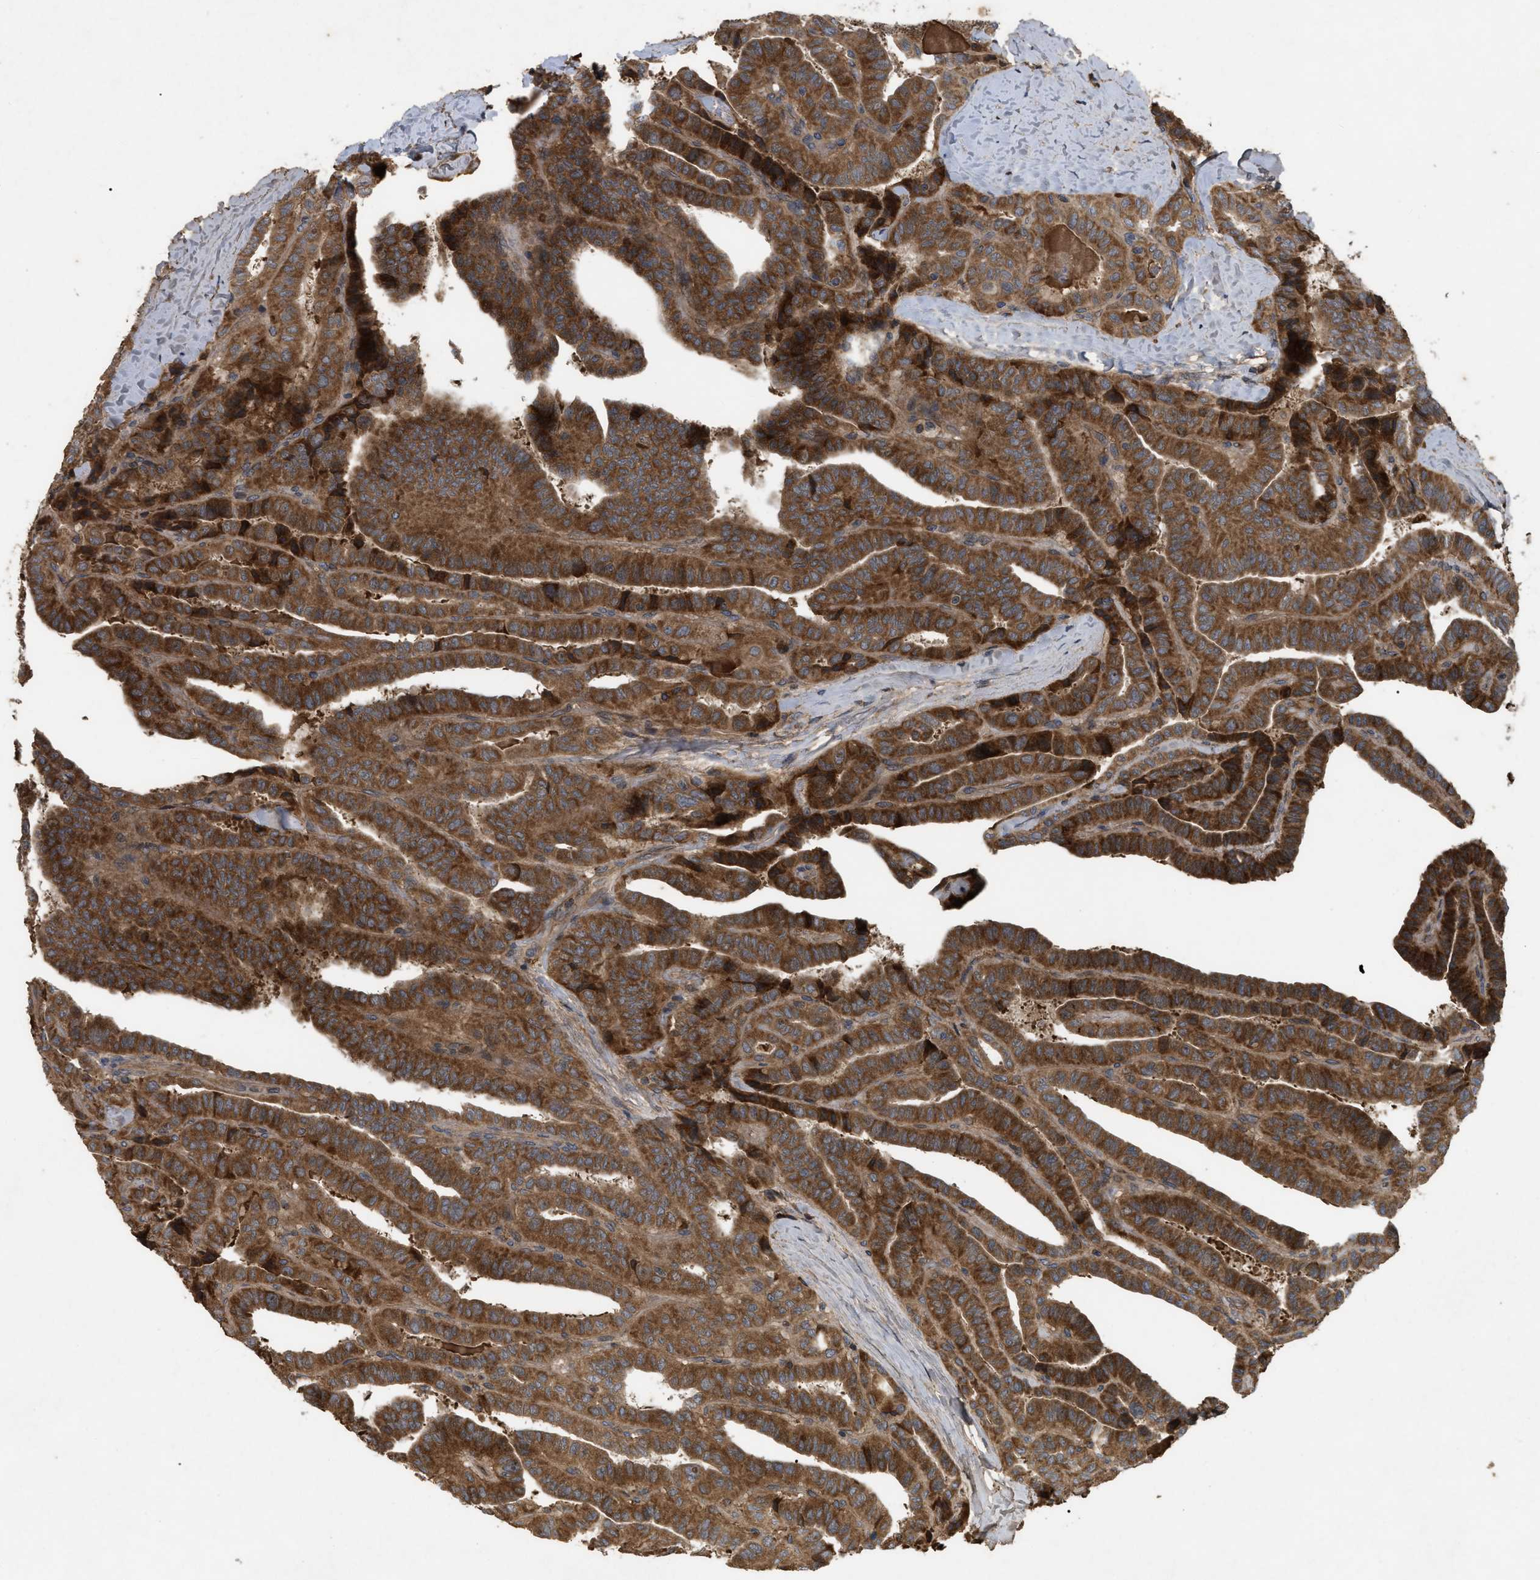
{"staining": {"intensity": "strong", "quantity": ">75%", "location": "cytoplasmic/membranous"}, "tissue": "thyroid cancer", "cell_type": "Tumor cells", "image_type": "cancer", "snomed": [{"axis": "morphology", "description": "Papillary adenocarcinoma, NOS"}, {"axis": "topography", "description": "Thyroid gland"}], "caption": "Strong cytoplasmic/membranous expression for a protein is identified in about >75% of tumor cells of thyroid cancer using IHC.", "gene": "RAB2A", "patient": {"sex": "male", "age": 77}}